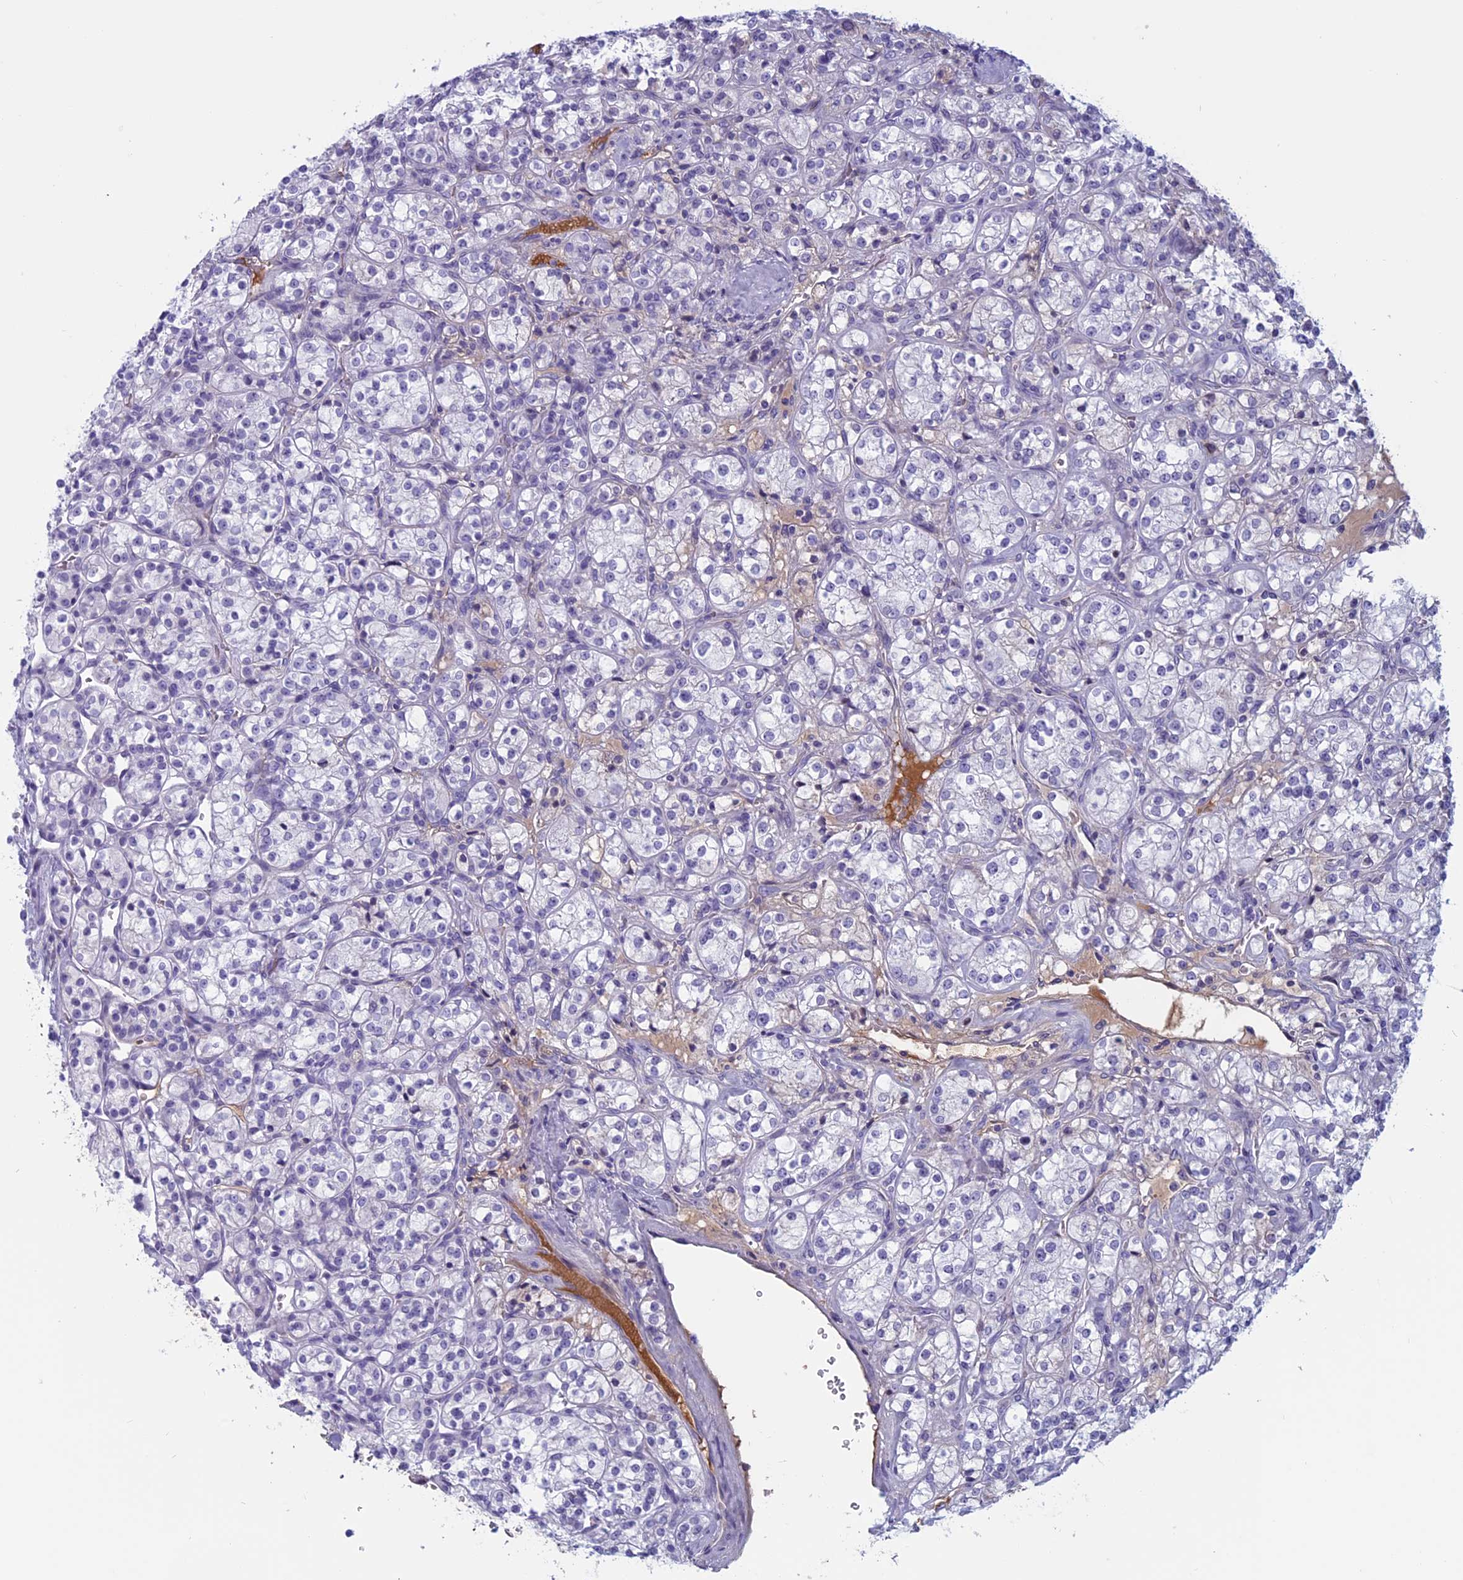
{"staining": {"intensity": "negative", "quantity": "none", "location": "none"}, "tissue": "renal cancer", "cell_type": "Tumor cells", "image_type": "cancer", "snomed": [{"axis": "morphology", "description": "Adenocarcinoma, NOS"}, {"axis": "topography", "description": "Kidney"}], "caption": "Image shows no protein staining in tumor cells of renal cancer tissue.", "gene": "ANGPTL2", "patient": {"sex": "male", "age": 77}}